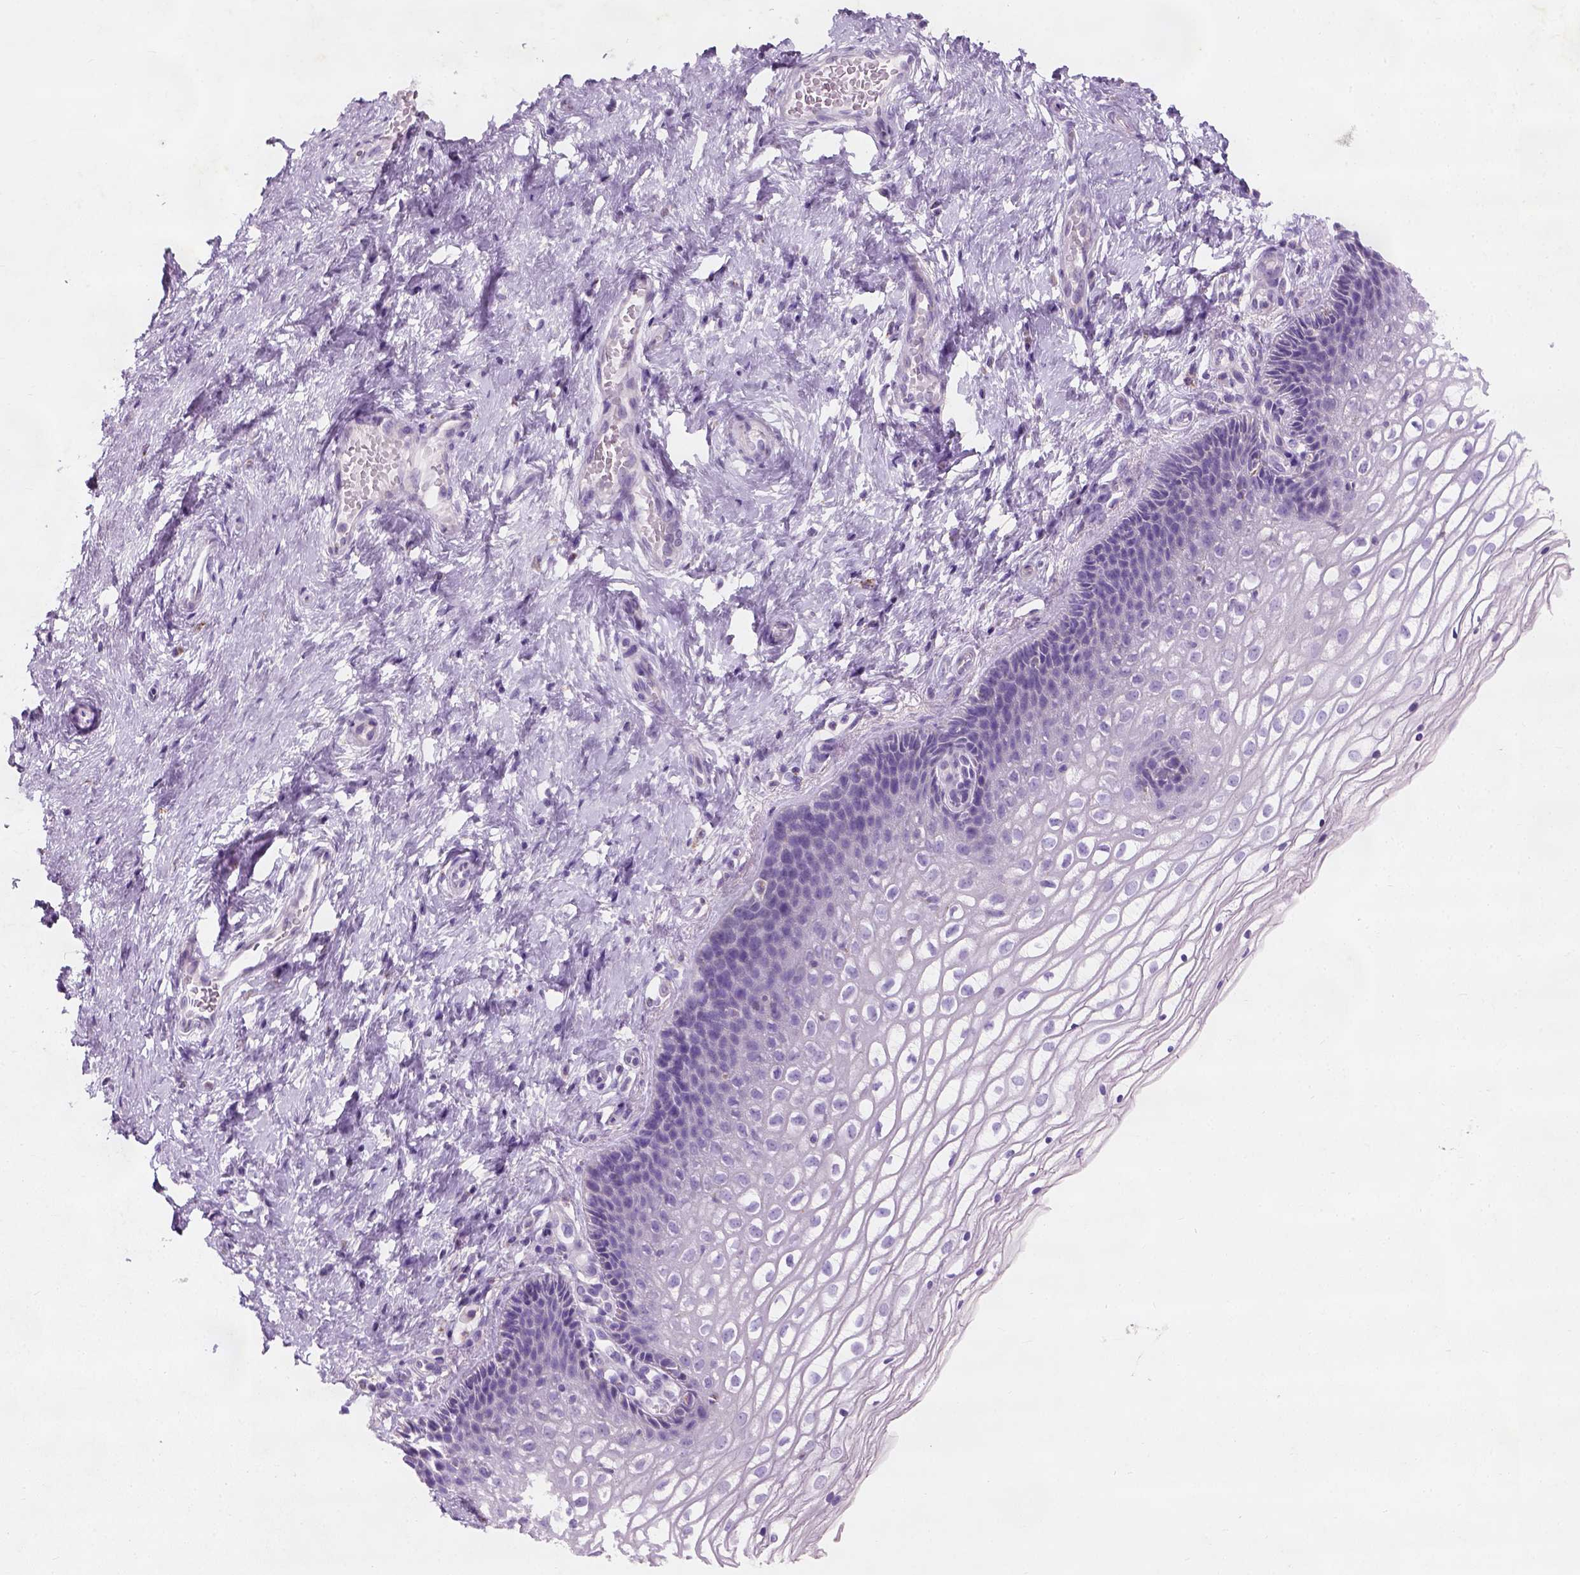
{"staining": {"intensity": "negative", "quantity": "none", "location": "none"}, "tissue": "cervix", "cell_type": "Glandular cells", "image_type": "normal", "snomed": [{"axis": "morphology", "description": "Normal tissue, NOS"}, {"axis": "topography", "description": "Cervix"}], "caption": "Immunohistochemistry histopathology image of normal cervix: cervix stained with DAB (3,3'-diaminobenzidine) reveals no significant protein positivity in glandular cells.", "gene": "CHODL", "patient": {"sex": "female", "age": 34}}